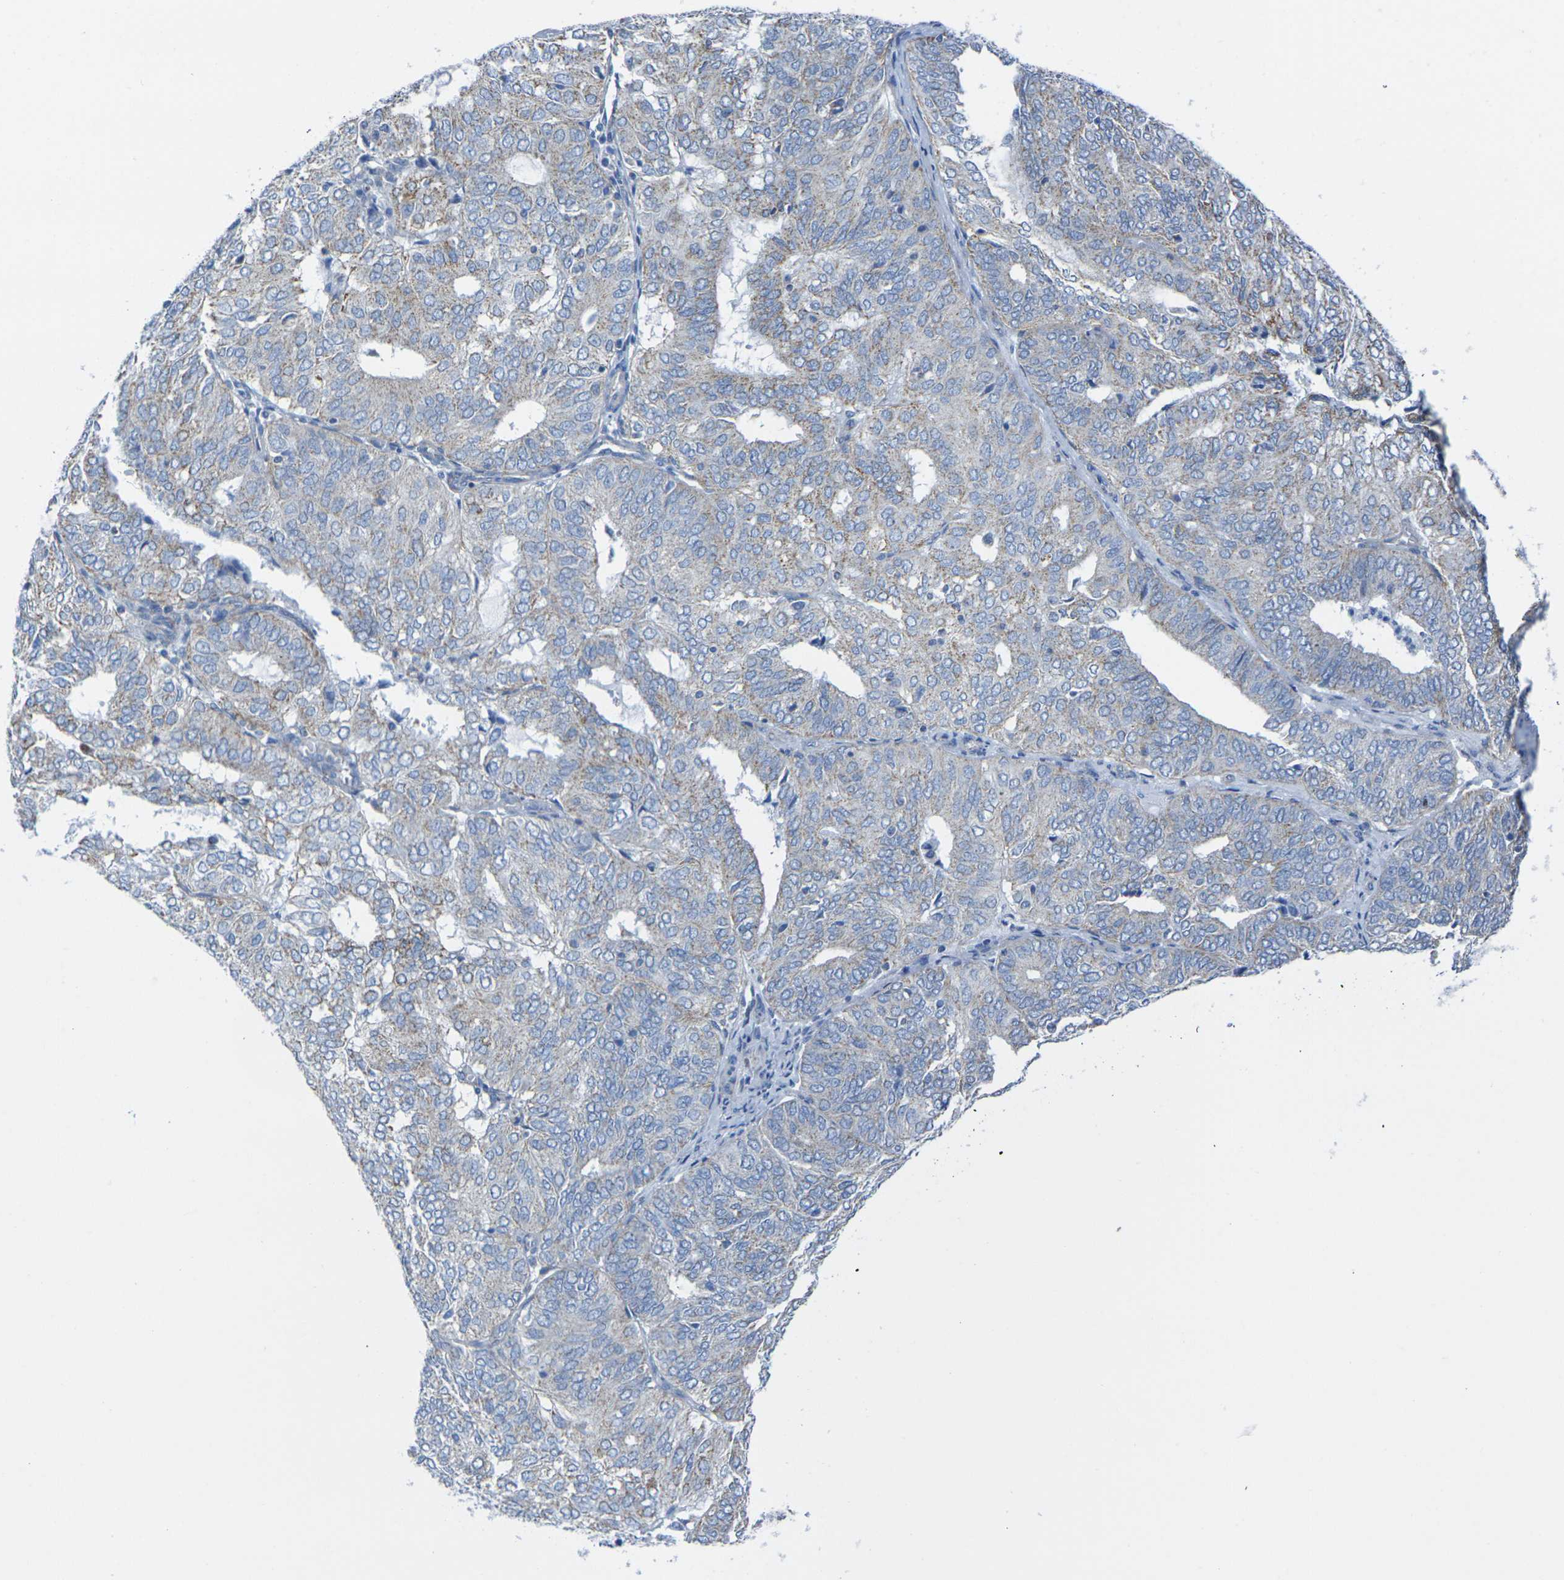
{"staining": {"intensity": "moderate", "quantity": "25%-75%", "location": "cytoplasmic/membranous"}, "tissue": "endometrial cancer", "cell_type": "Tumor cells", "image_type": "cancer", "snomed": [{"axis": "morphology", "description": "Adenocarcinoma, NOS"}, {"axis": "topography", "description": "Uterus"}], "caption": "The histopathology image displays immunohistochemical staining of adenocarcinoma (endometrial). There is moderate cytoplasmic/membranous expression is seen in about 25%-75% of tumor cells.", "gene": "TMEM204", "patient": {"sex": "female", "age": 60}}